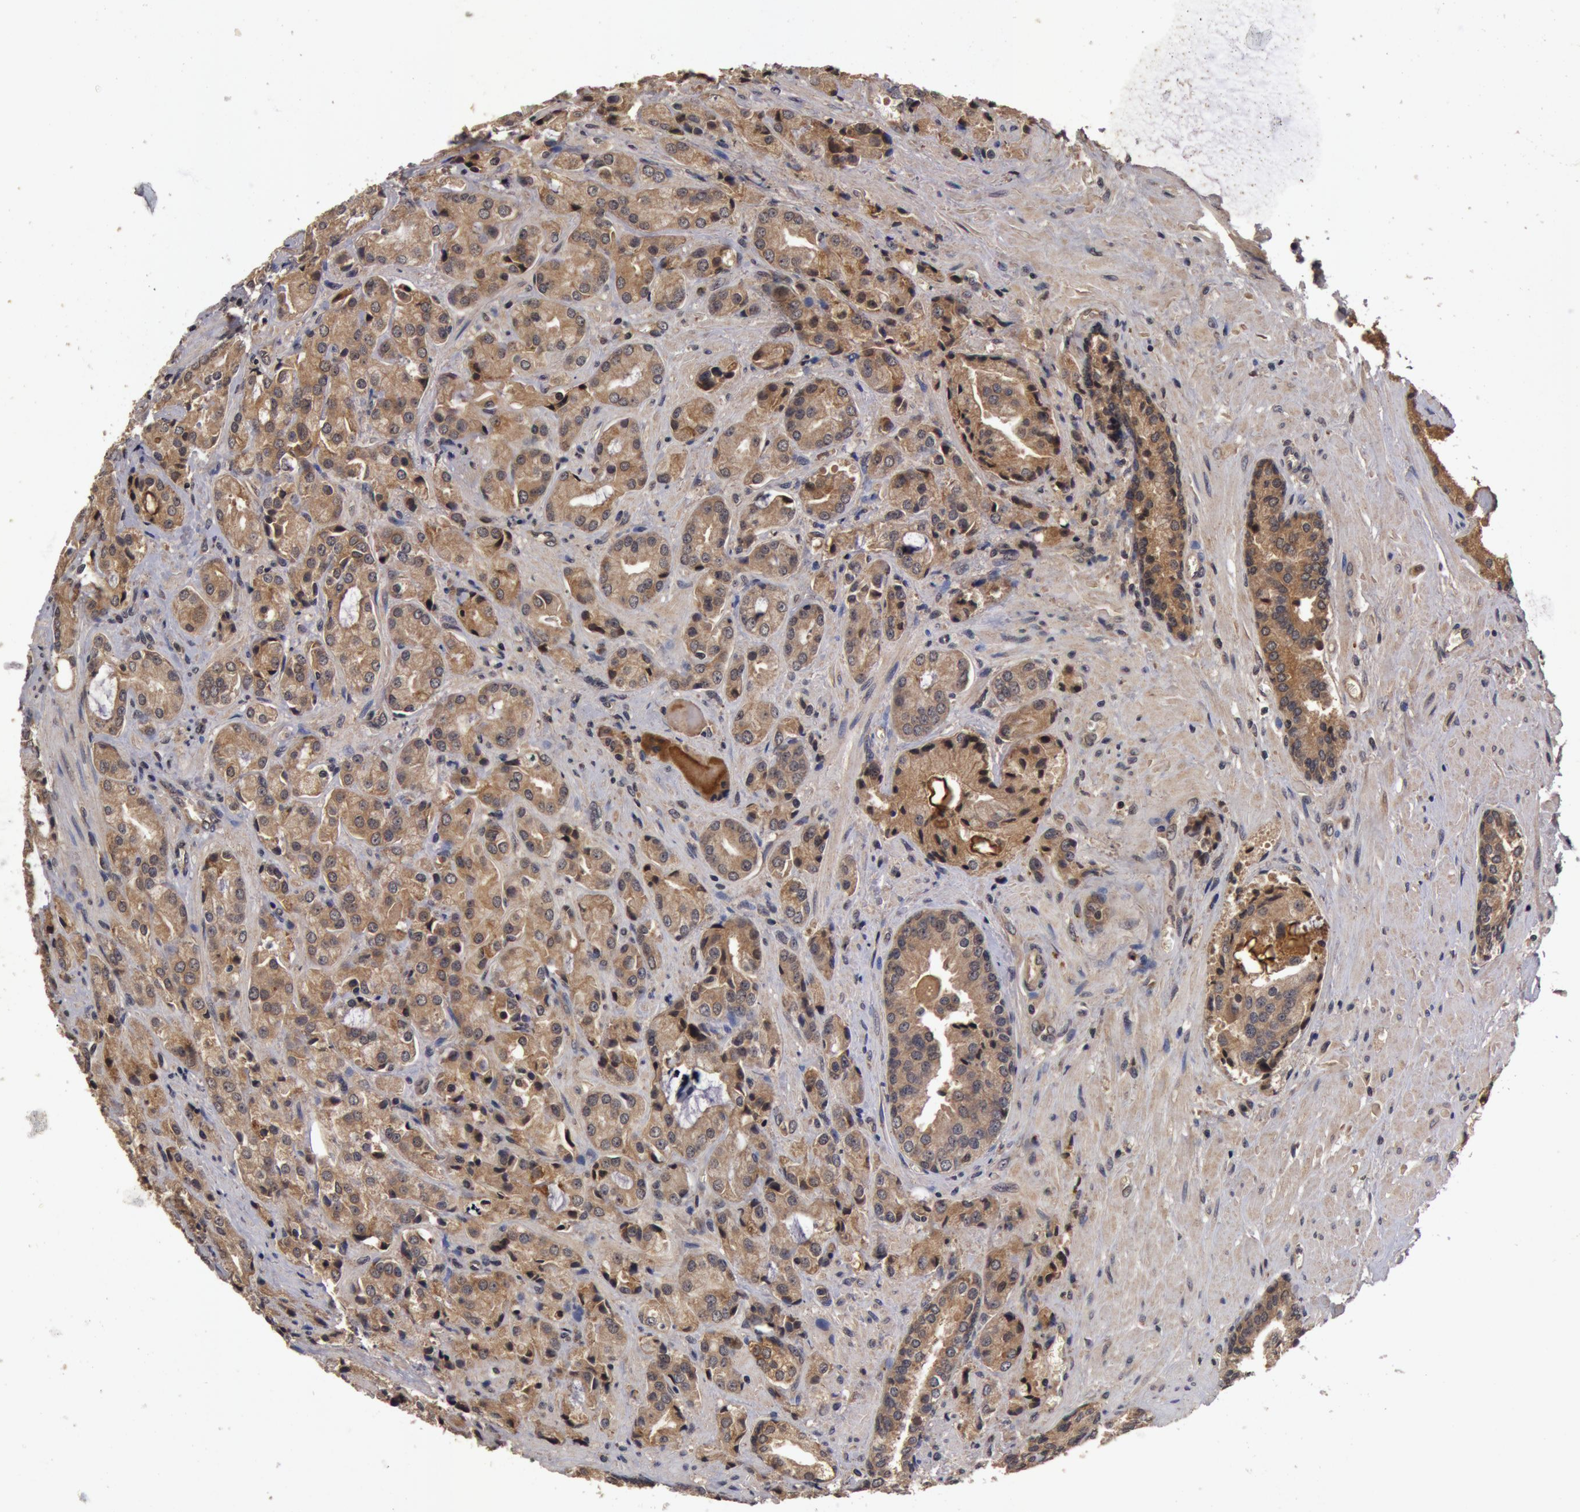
{"staining": {"intensity": "moderate", "quantity": ">75%", "location": "cytoplasmic/membranous"}, "tissue": "prostate cancer", "cell_type": "Tumor cells", "image_type": "cancer", "snomed": [{"axis": "morphology", "description": "Adenocarcinoma, Medium grade"}, {"axis": "topography", "description": "Prostate"}], "caption": "The immunohistochemical stain shows moderate cytoplasmic/membranous expression in tumor cells of prostate cancer (adenocarcinoma (medium-grade)) tissue.", "gene": "BCHE", "patient": {"sex": "male", "age": 70}}